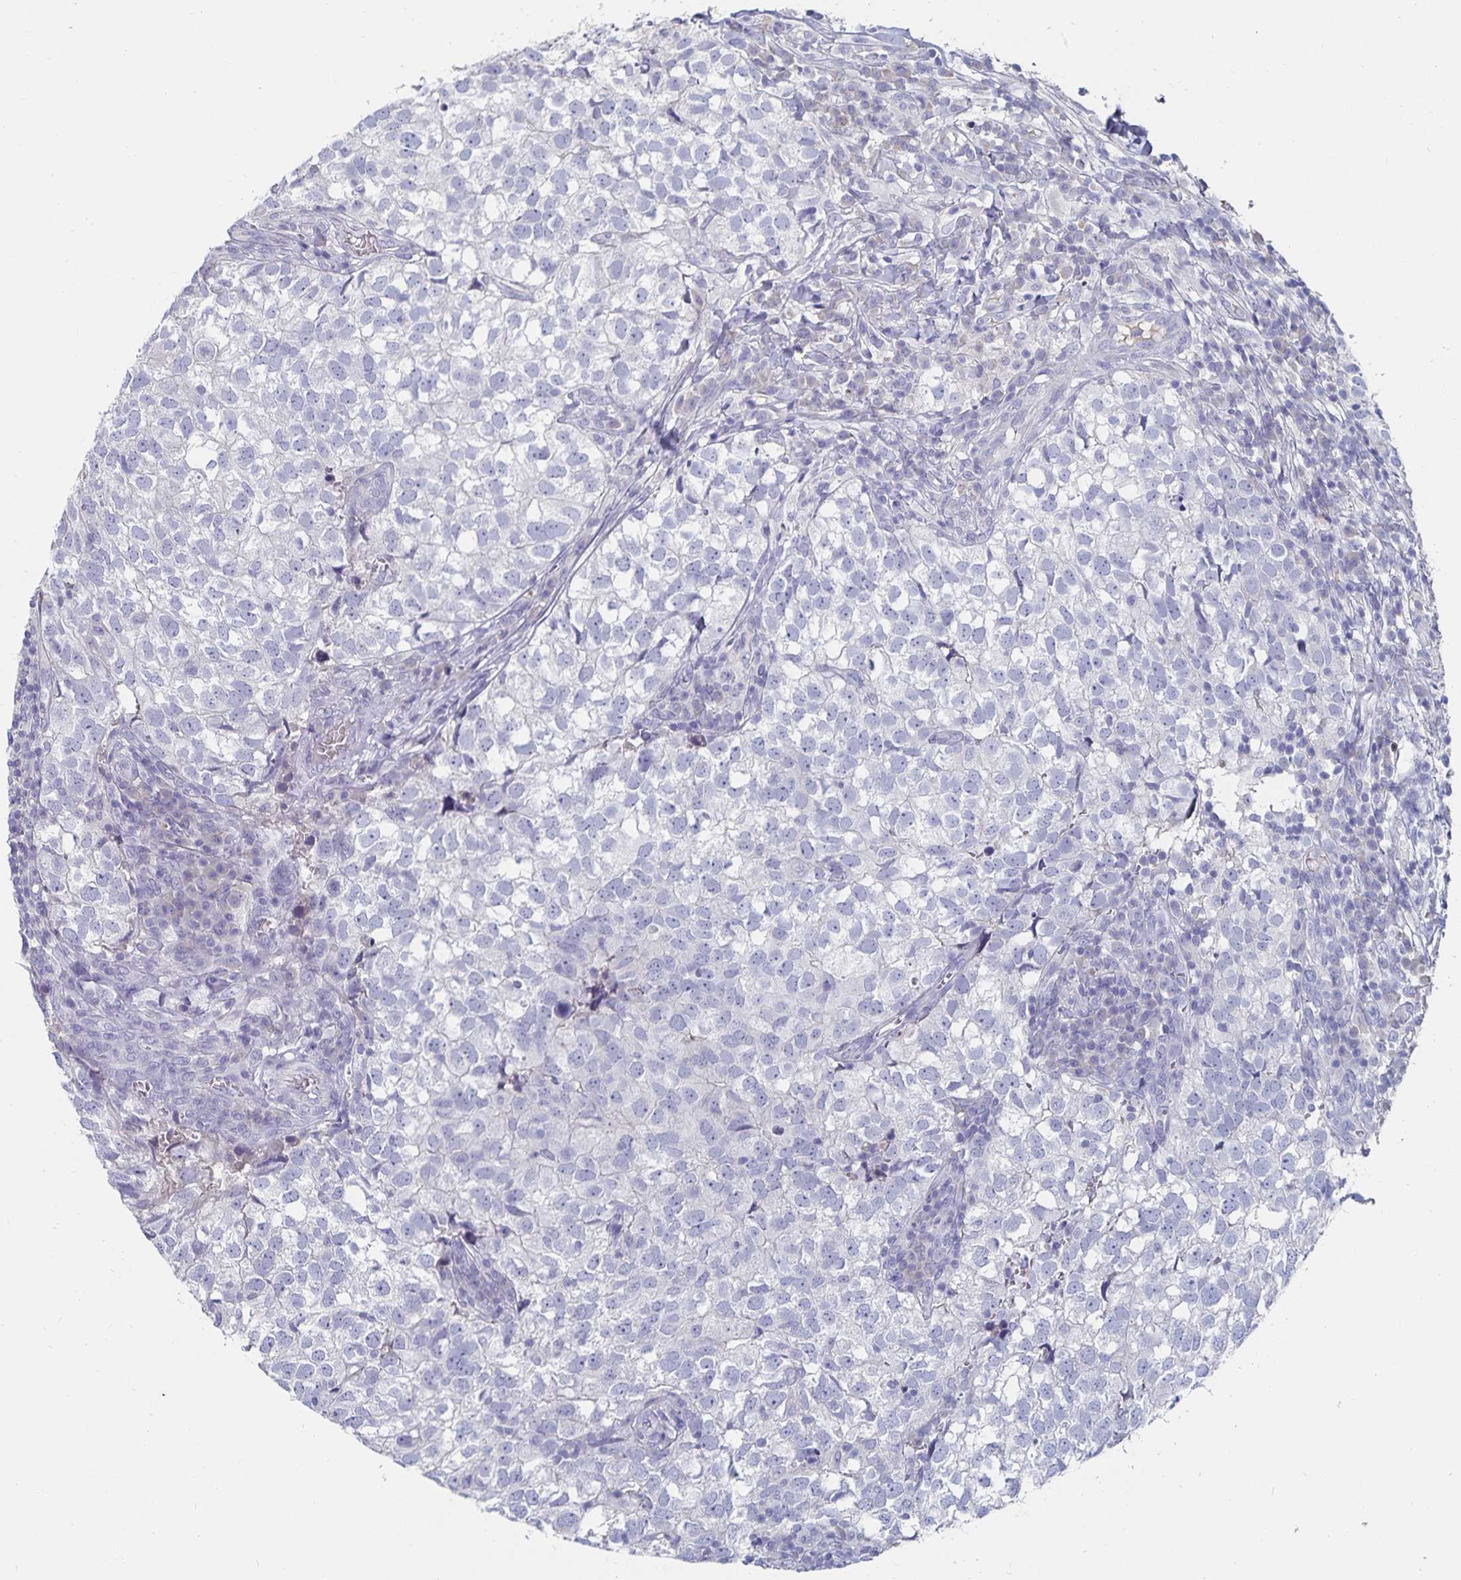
{"staining": {"intensity": "negative", "quantity": "none", "location": "none"}, "tissue": "breast cancer", "cell_type": "Tumor cells", "image_type": "cancer", "snomed": [{"axis": "morphology", "description": "Duct carcinoma"}, {"axis": "topography", "description": "Breast"}], "caption": "High magnification brightfield microscopy of breast cancer (infiltrating ductal carcinoma) stained with DAB (3,3'-diaminobenzidine) (brown) and counterstained with hematoxylin (blue): tumor cells show no significant staining.", "gene": "CFAP69", "patient": {"sex": "female", "age": 30}}